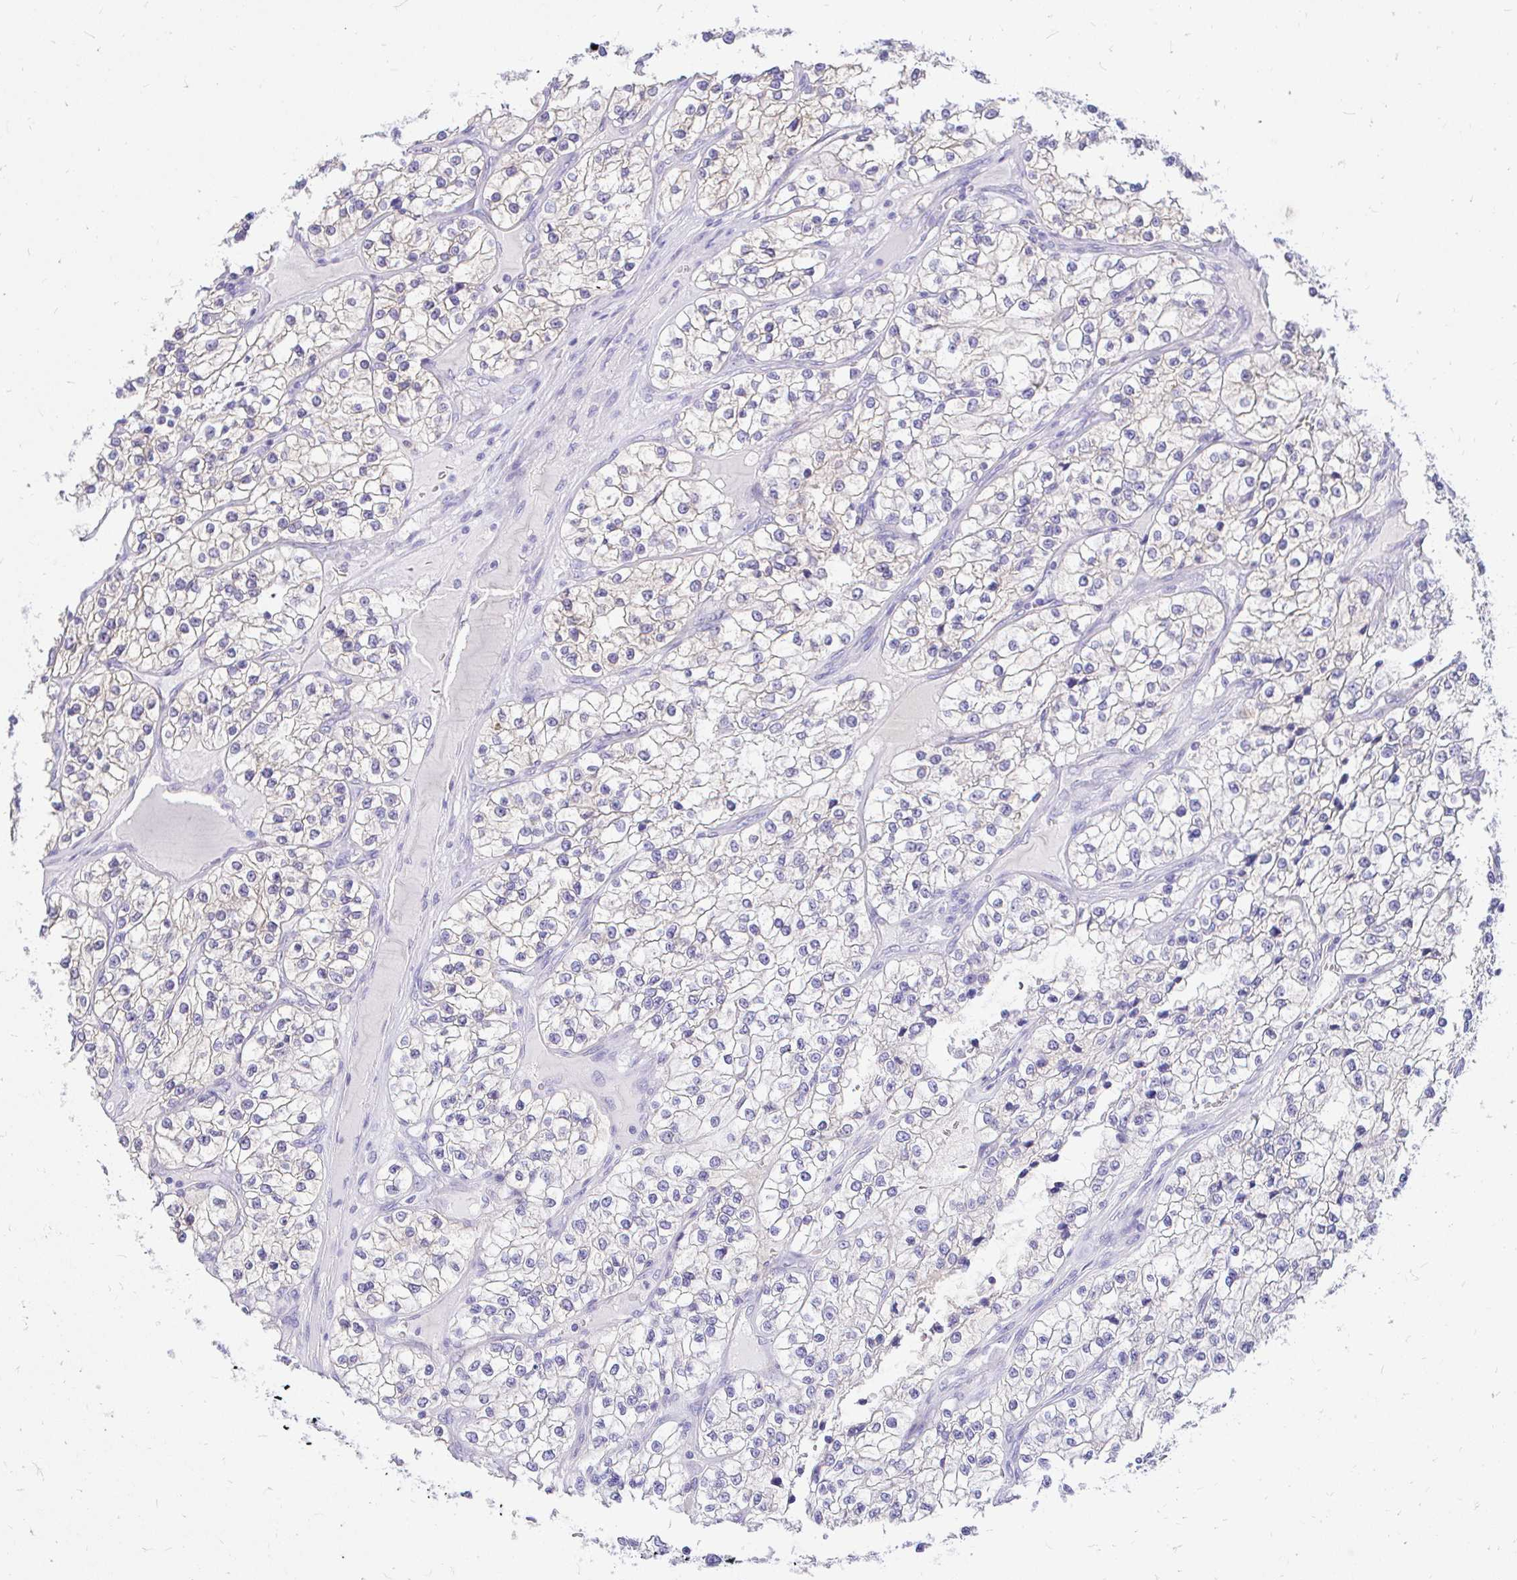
{"staining": {"intensity": "negative", "quantity": "none", "location": "none"}, "tissue": "renal cancer", "cell_type": "Tumor cells", "image_type": "cancer", "snomed": [{"axis": "morphology", "description": "Adenocarcinoma, NOS"}, {"axis": "topography", "description": "Kidney"}], "caption": "The micrograph demonstrates no significant expression in tumor cells of adenocarcinoma (renal).", "gene": "FATE1", "patient": {"sex": "female", "age": 57}}